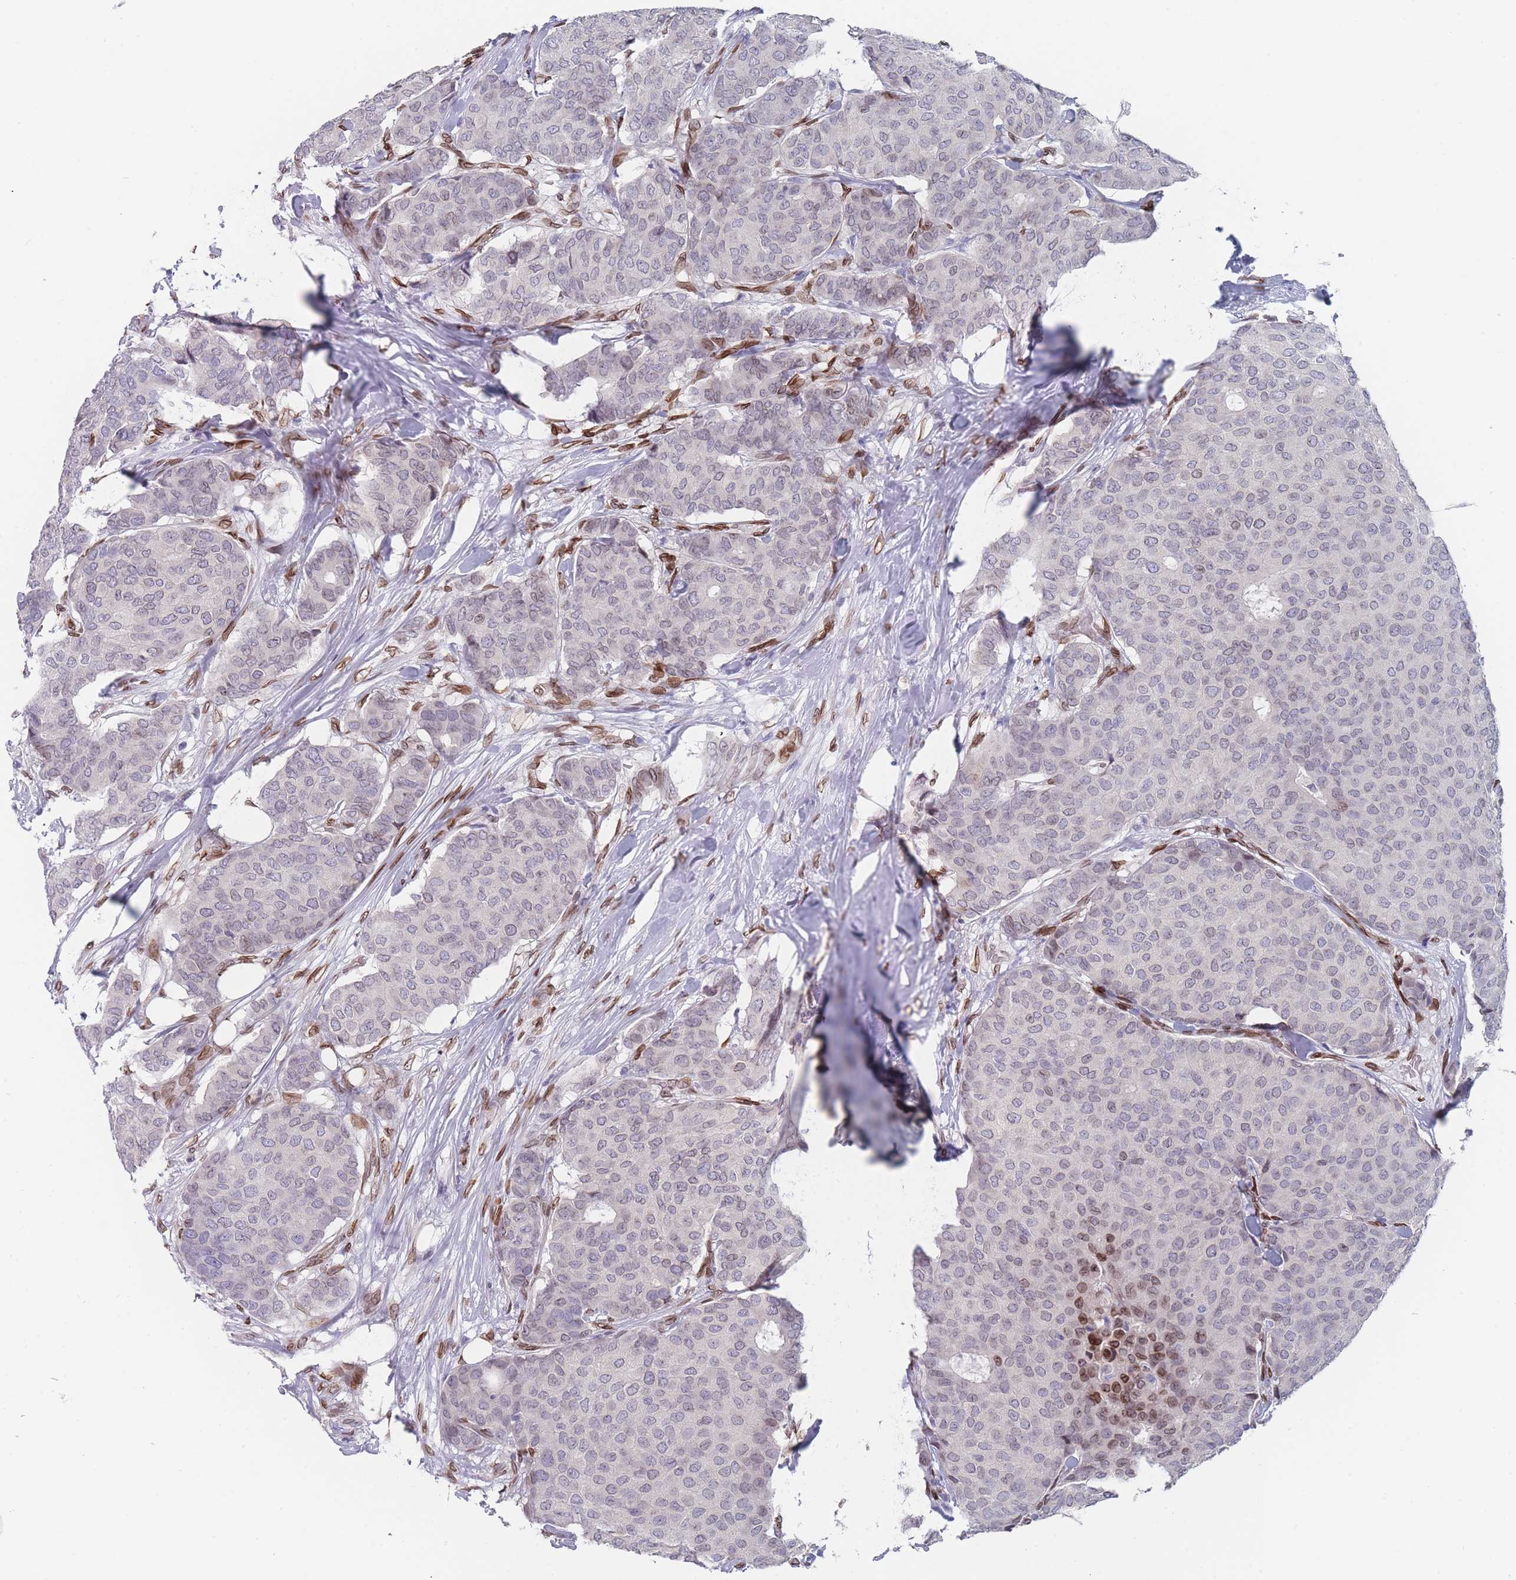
{"staining": {"intensity": "moderate", "quantity": "<25%", "location": "cytoplasmic/membranous,nuclear"}, "tissue": "breast cancer", "cell_type": "Tumor cells", "image_type": "cancer", "snomed": [{"axis": "morphology", "description": "Duct carcinoma"}, {"axis": "topography", "description": "Breast"}], "caption": "Breast invasive ductal carcinoma stained for a protein (brown) demonstrates moderate cytoplasmic/membranous and nuclear positive positivity in approximately <25% of tumor cells.", "gene": "ZBTB1", "patient": {"sex": "female", "age": 75}}